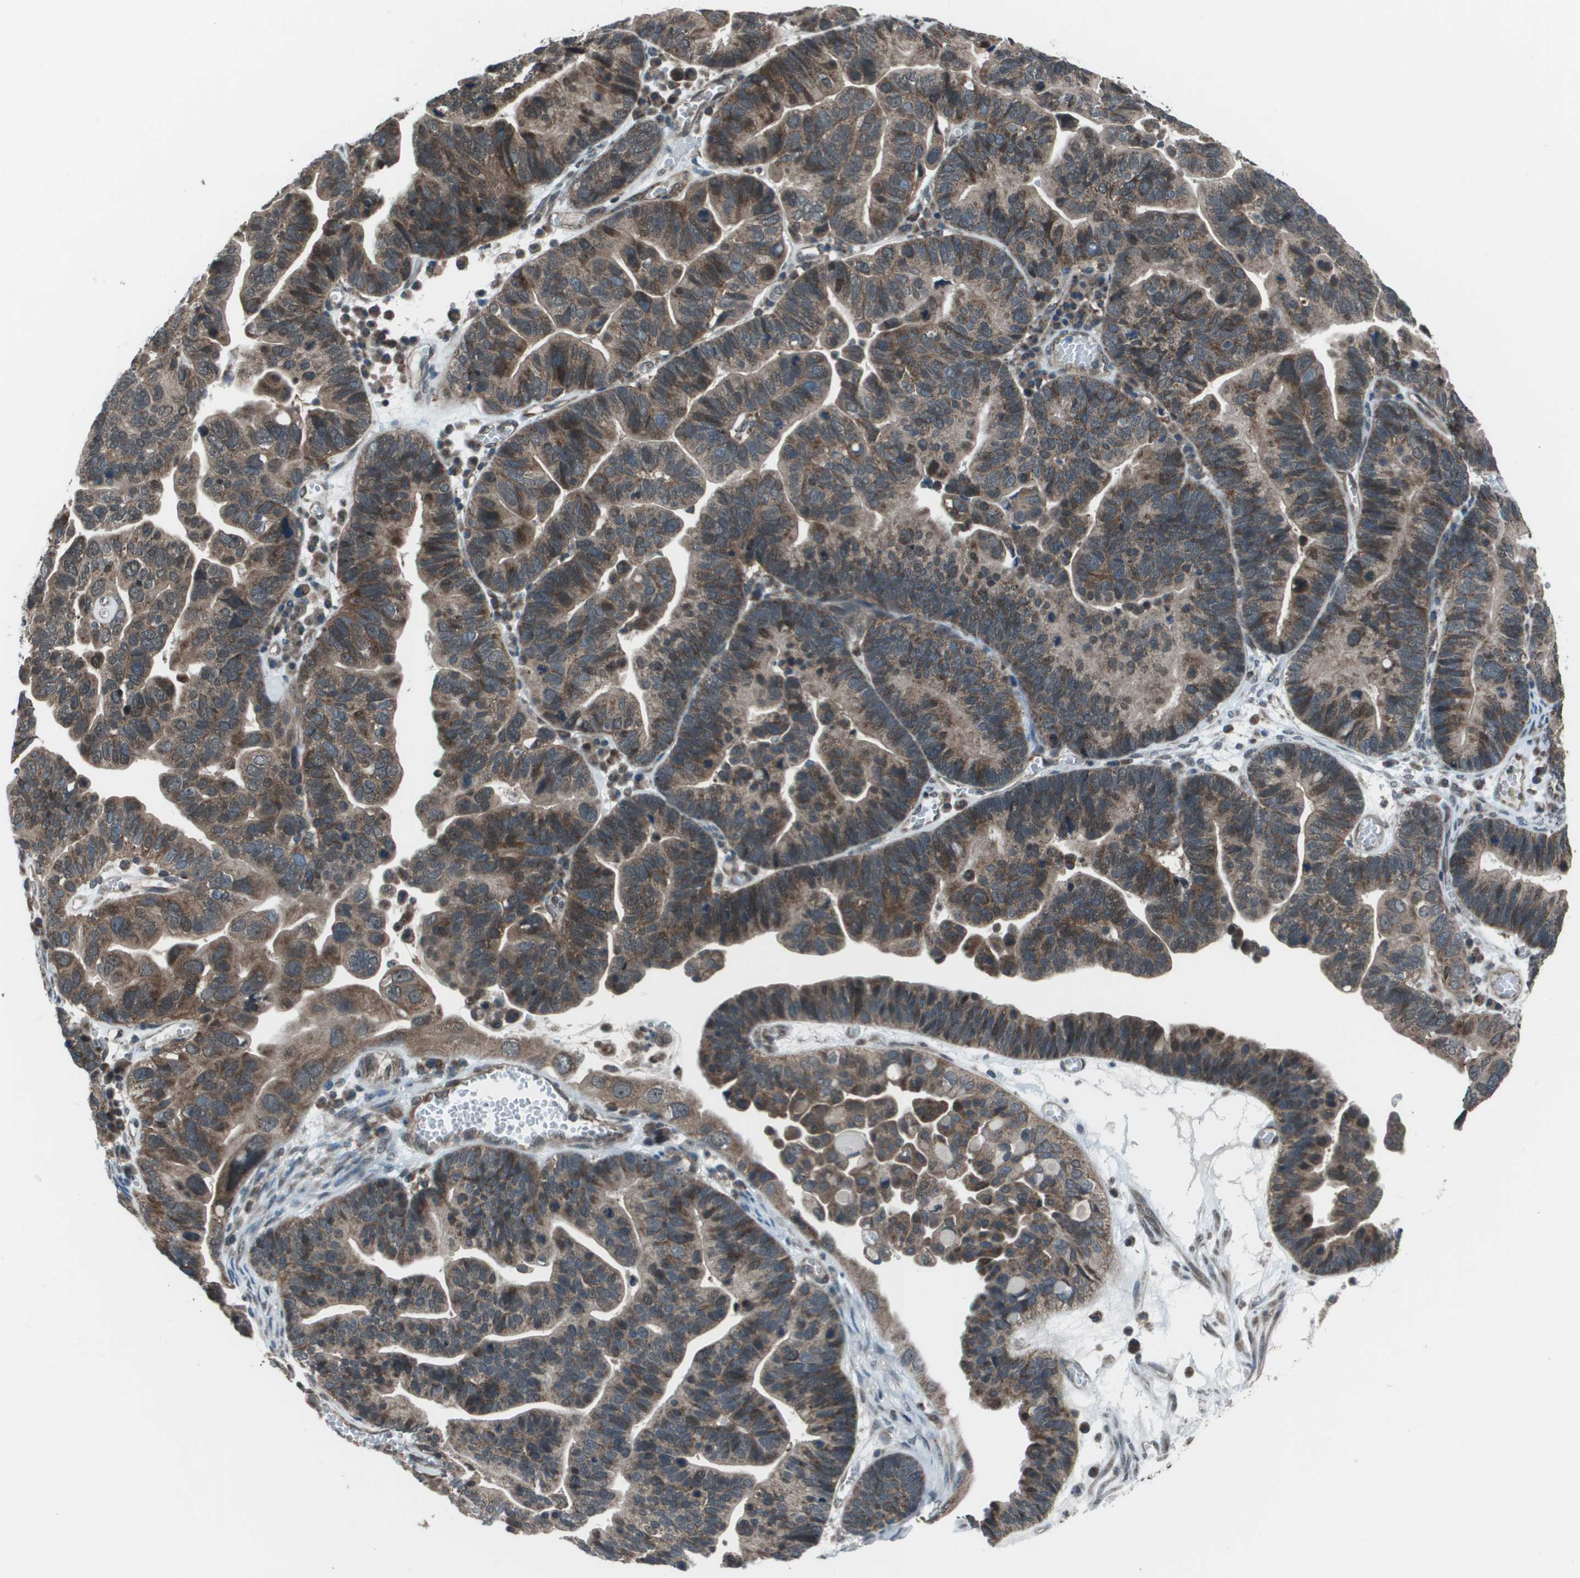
{"staining": {"intensity": "moderate", "quantity": ">75%", "location": "cytoplasmic/membranous"}, "tissue": "ovarian cancer", "cell_type": "Tumor cells", "image_type": "cancer", "snomed": [{"axis": "morphology", "description": "Cystadenocarcinoma, serous, NOS"}, {"axis": "topography", "description": "Ovary"}], "caption": "Protein expression by IHC shows moderate cytoplasmic/membranous staining in about >75% of tumor cells in ovarian serous cystadenocarcinoma.", "gene": "PPFIA1", "patient": {"sex": "female", "age": 56}}